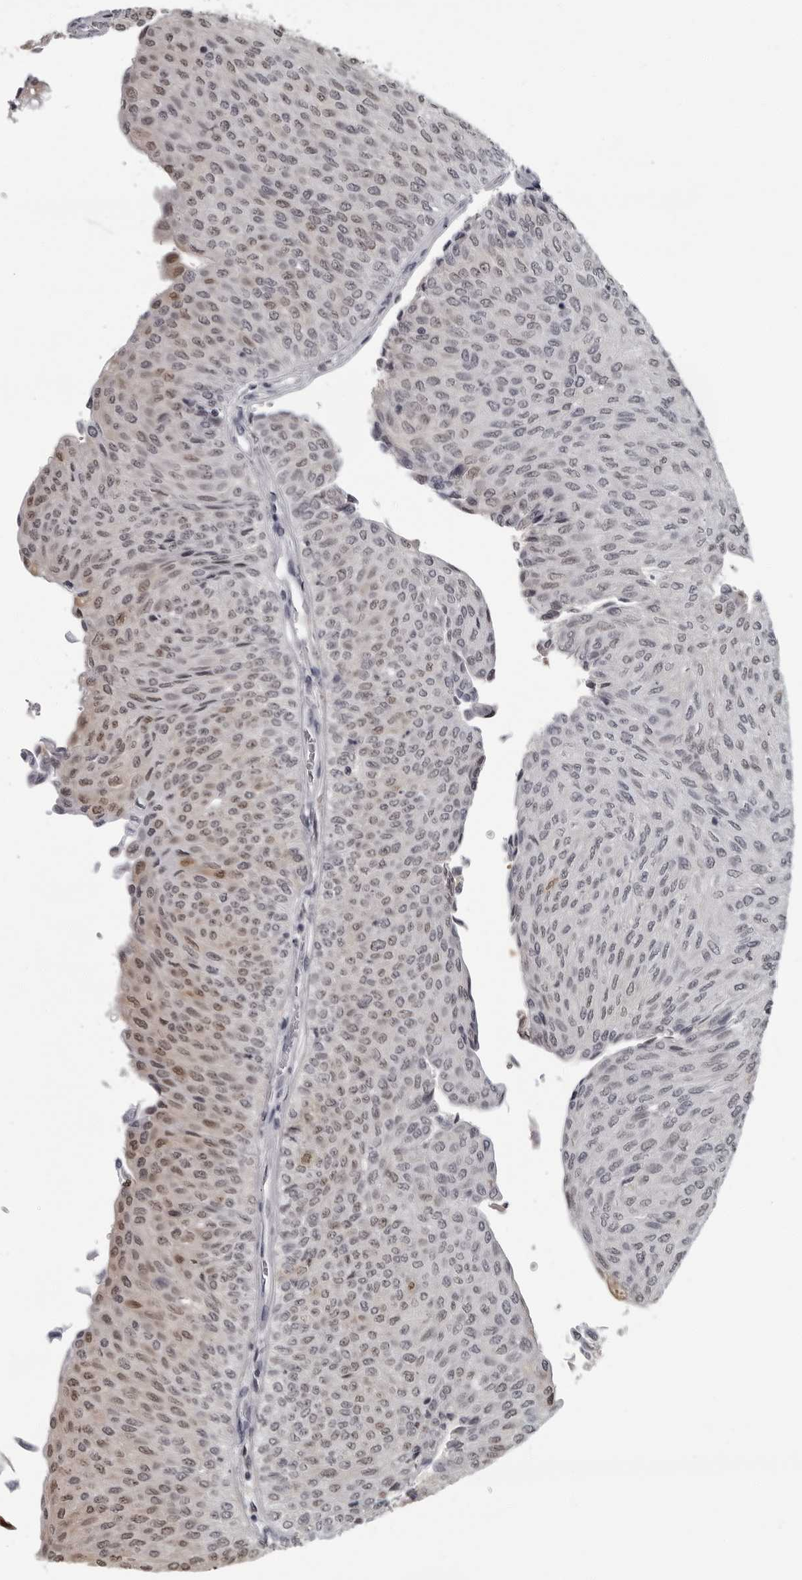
{"staining": {"intensity": "weak", "quantity": "25%-75%", "location": "nuclear"}, "tissue": "urothelial cancer", "cell_type": "Tumor cells", "image_type": "cancer", "snomed": [{"axis": "morphology", "description": "Urothelial carcinoma, Low grade"}, {"axis": "topography", "description": "Urinary bladder"}], "caption": "This is a photomicrograph of immunohistochemistry staining of urothelial cancer, which shows weak expression in the nuclear of tumor cells.", "gene": "LZIC", "patient": {"sex": "male", "age": 78}}